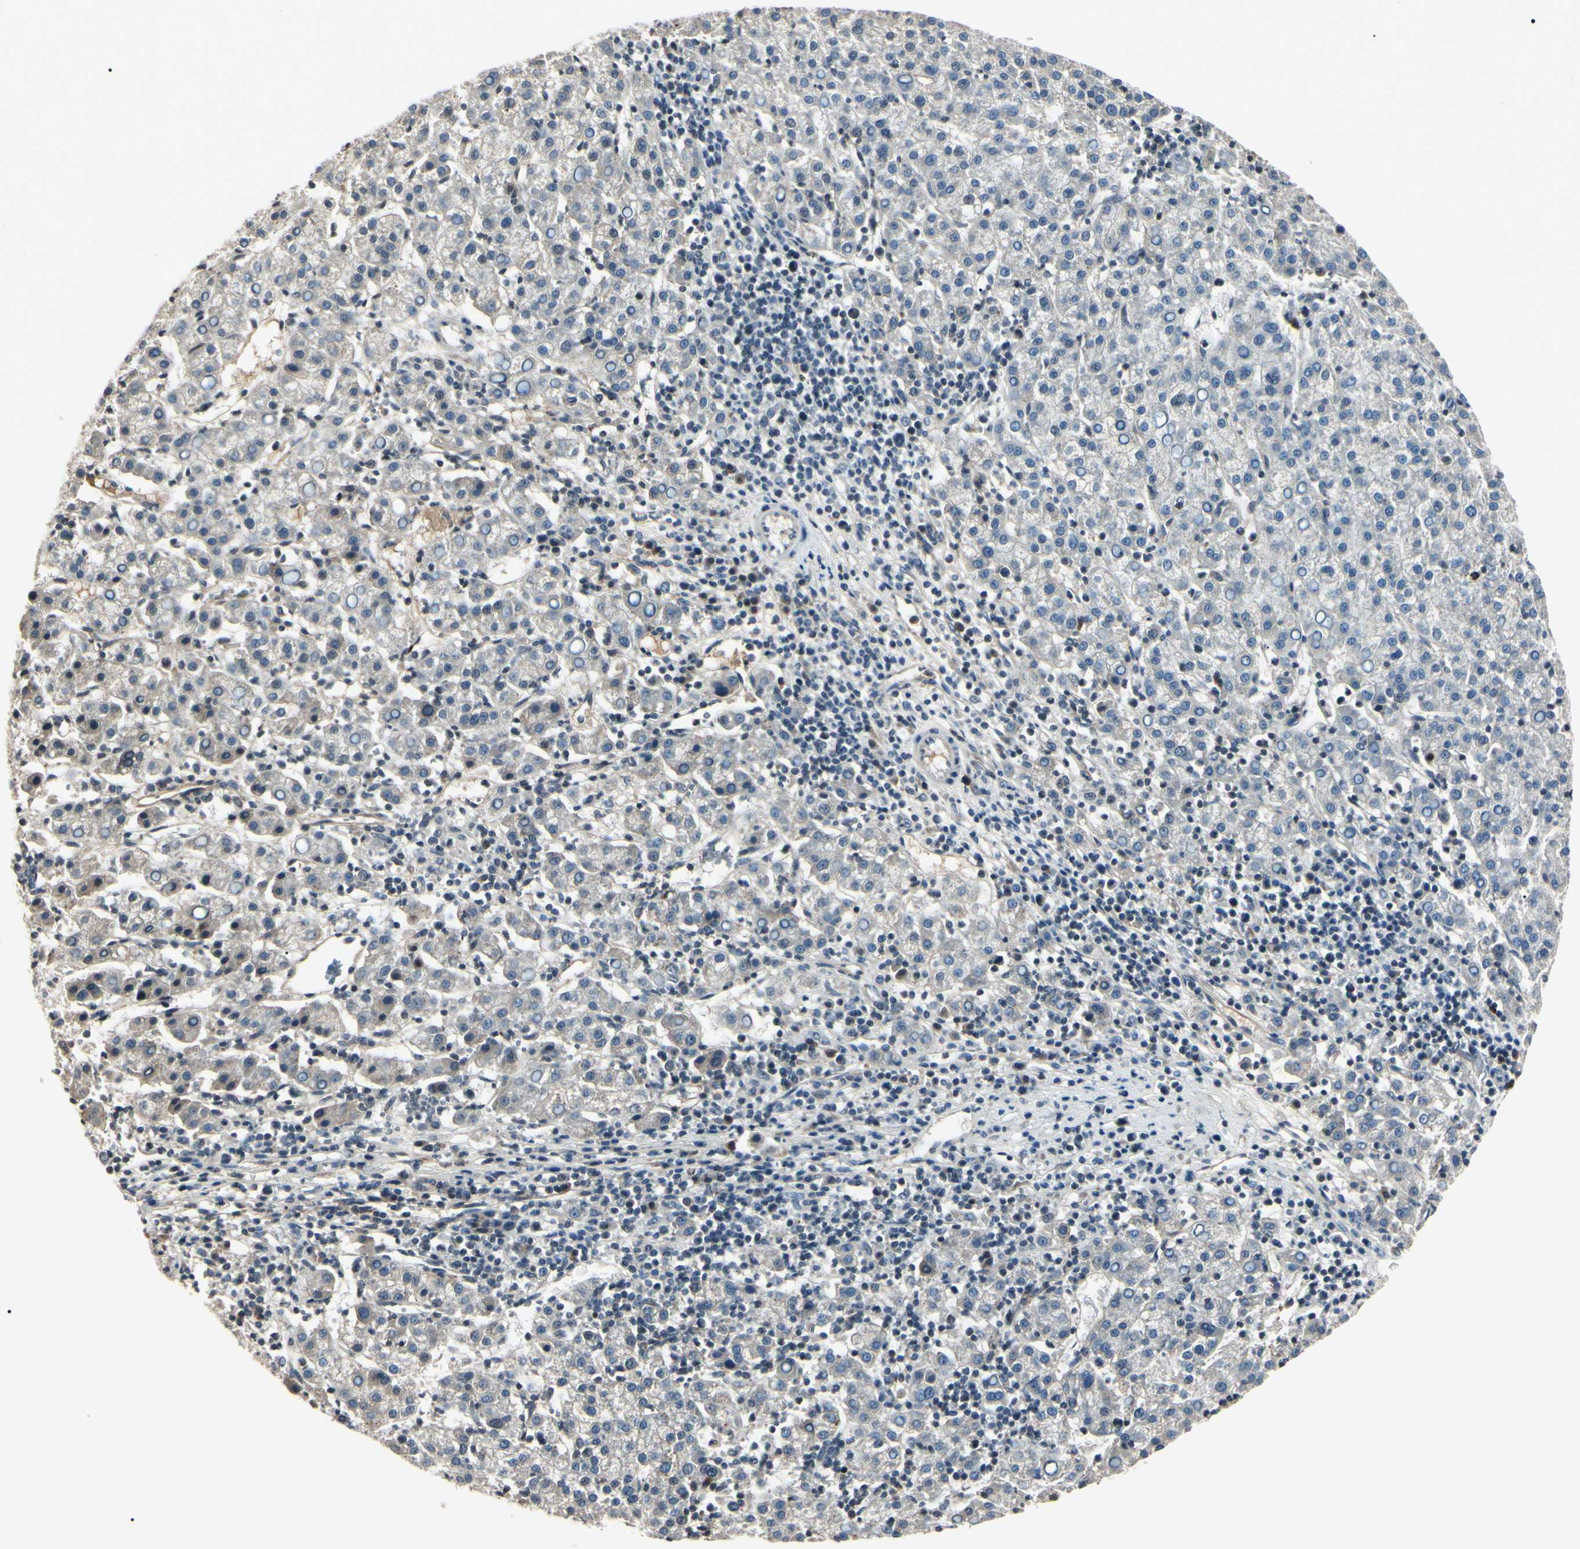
{"staining": {"intensity": "negative", "quantity": "none", "location": "none"}, "tissue": "liver cancer", "cell_type": "Tumor cells", "image_type": "cancer", "snomed": [{"axis": "morphology", "description": "Carcinoma, Hepatocellular, NOS"}, {"axis": "topography", "description": "Liver"}], "caption": "Tumor cells show no significant protein expression in liver cancer.", "gene": "AEBP1", "patient": {"sex": "female", "age": 58}}